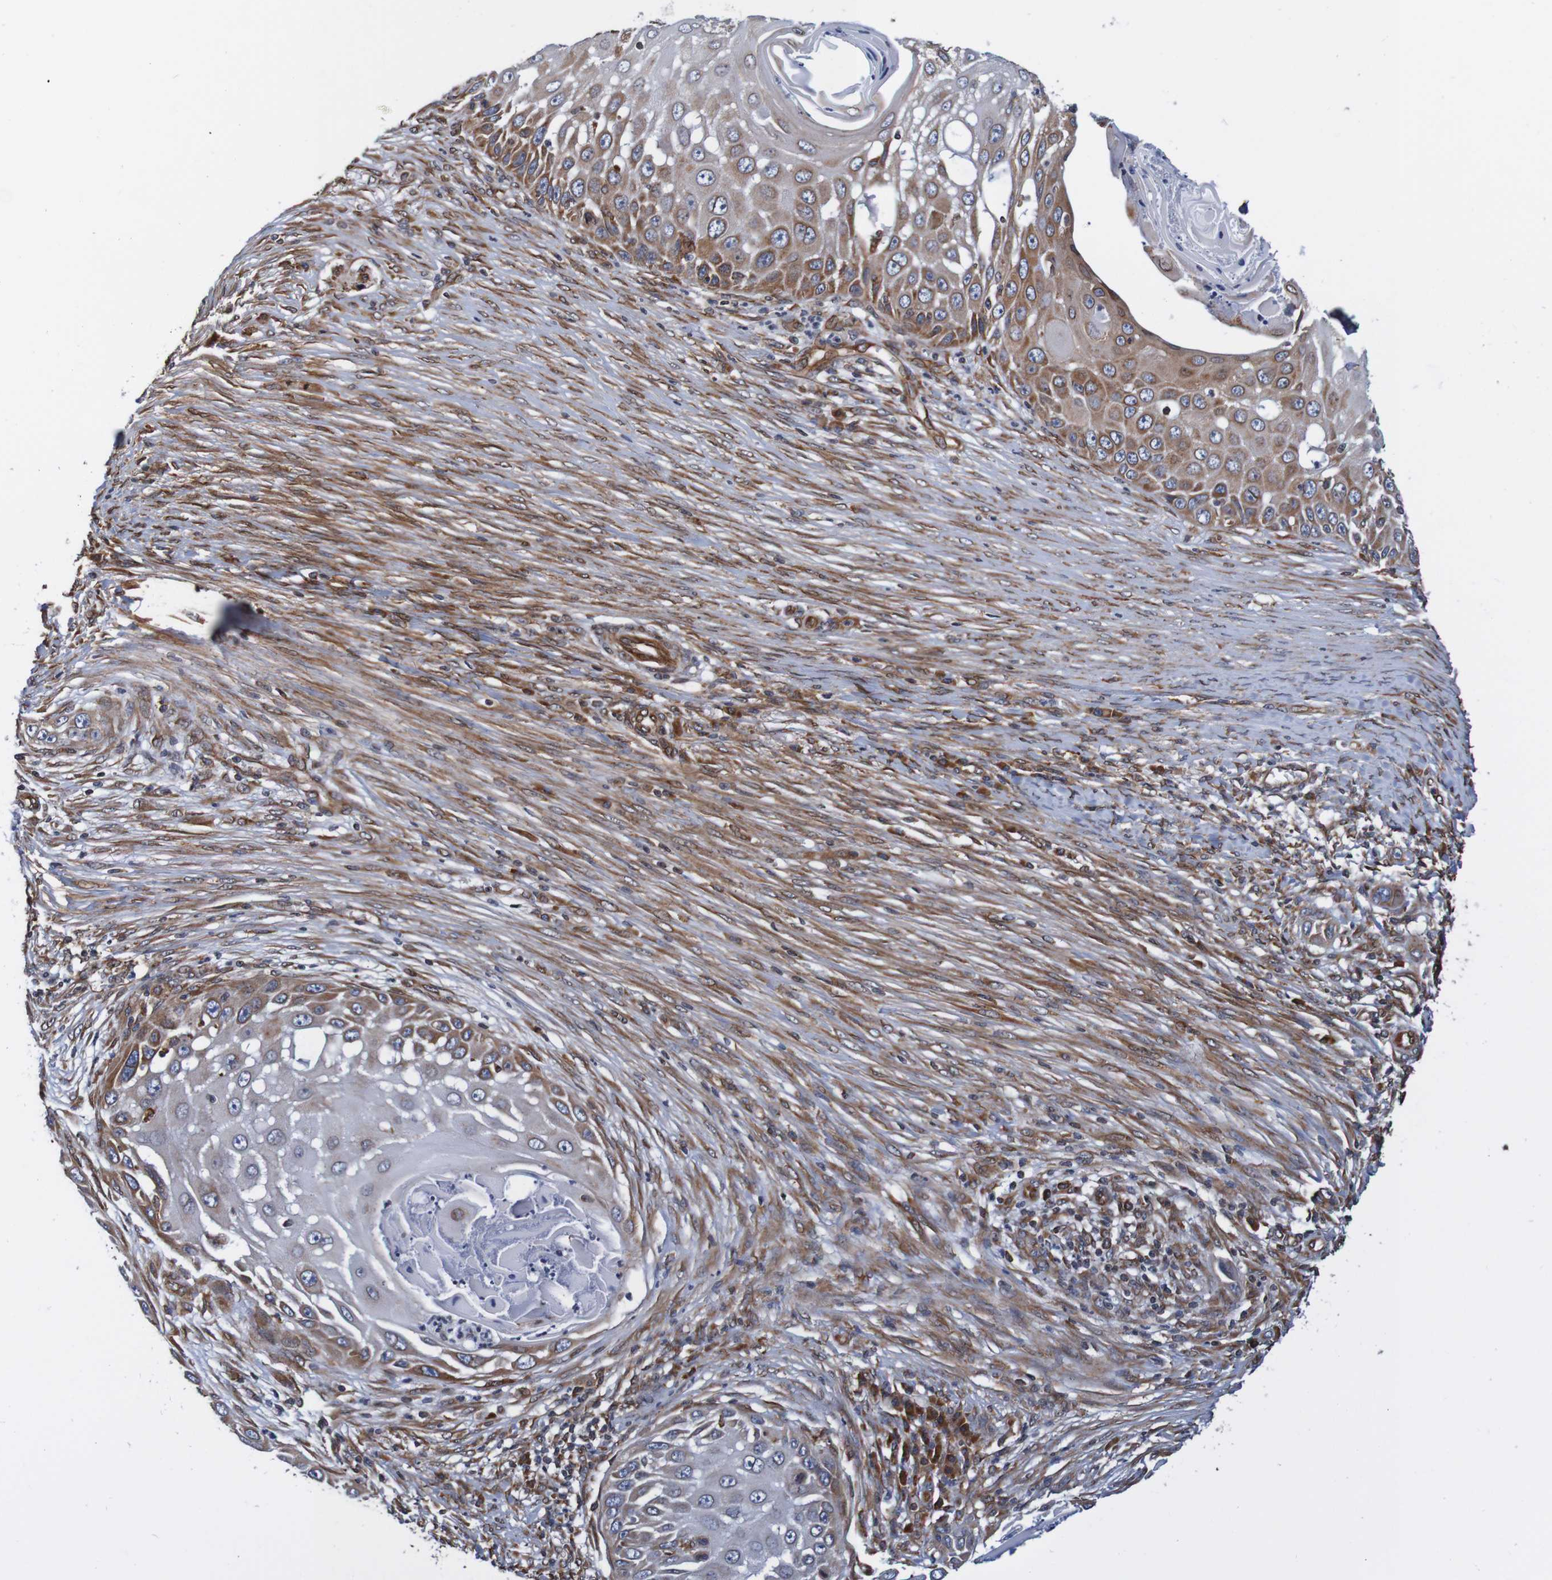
{"staining": {"intensity": "moderate", "quantity": "25%-75%", "location": "cytoplasmic/membranous,nuclear"}, "tissue": "skin cancer", "cell_type": "Tumor cells", "image_type": "cancer", "snomed": [{"axis": "morphology", "description": "Squamous cell carcinoma, NOS"}, {"axis": "topography", "description": "Skin"}], "caption": "Protein expression analysis of human skin cancer reveals moderate cytoplasmic/membranous and nuclear positivity in approximately 25%-75% of tumor cells.", "gene": "TMEM109", "patient": {"sex": "female", "age": 44}}